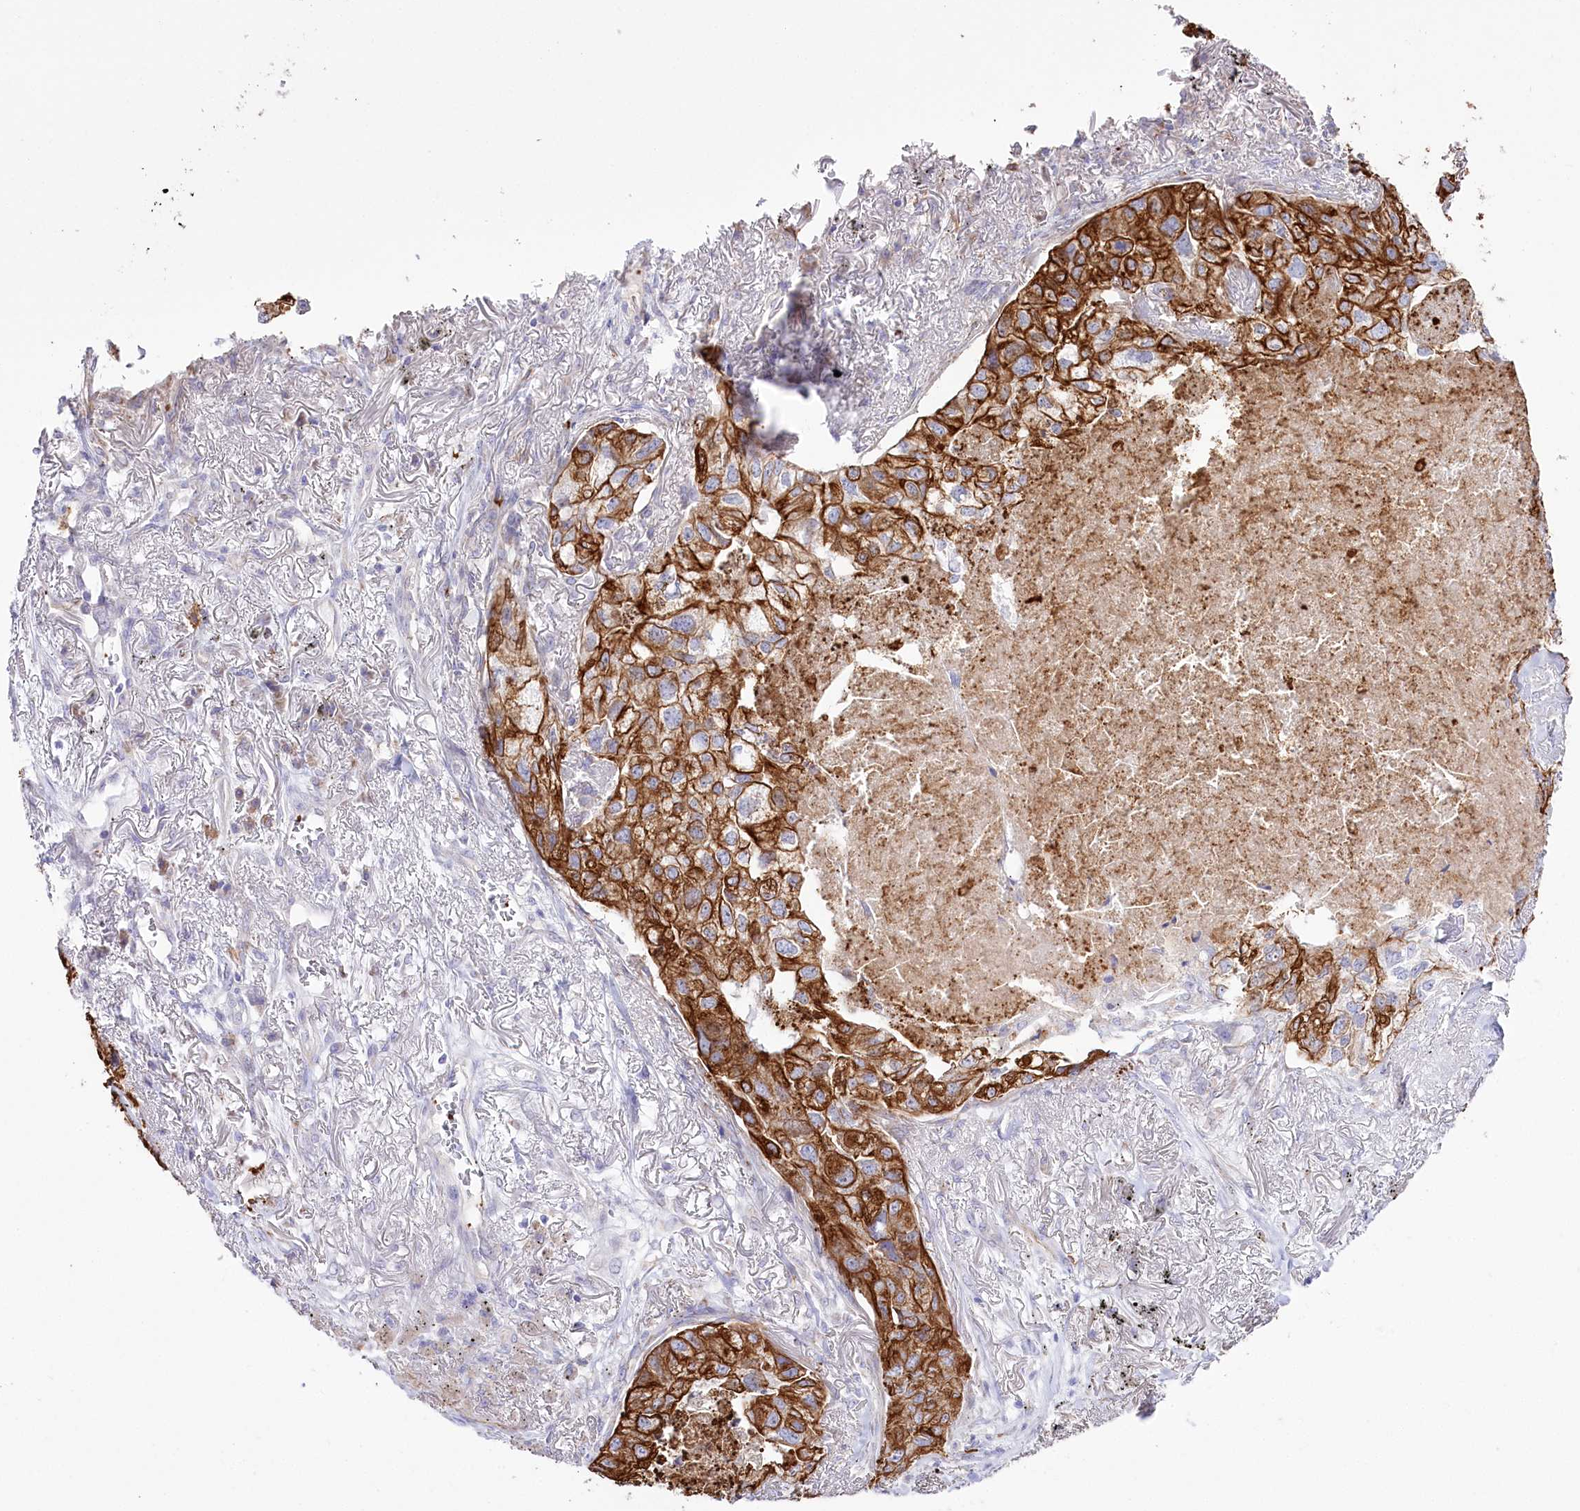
{"staining": {"intensity": "strong", "quantity": ">75%", "location": "cytoplasmic/membranous"}, "tissue": "lung cancer", "cell_type": "Tumor cells", "image_type": "cancer", "snomed": [{"axis": "morphology", "description": "Adenocarcinoma, NOS"}, {"axis": "topography", "description": "Lung"}], "caption": "Lung cancer (adenocarcinoma) was stained to show a protein in brown. There is high levels of strong cytoplasmic/membranous positivity in approximately >75% of tumor cells.", "gene": "SLC39A10", "patient": {"sex": "male", "age": 65}}